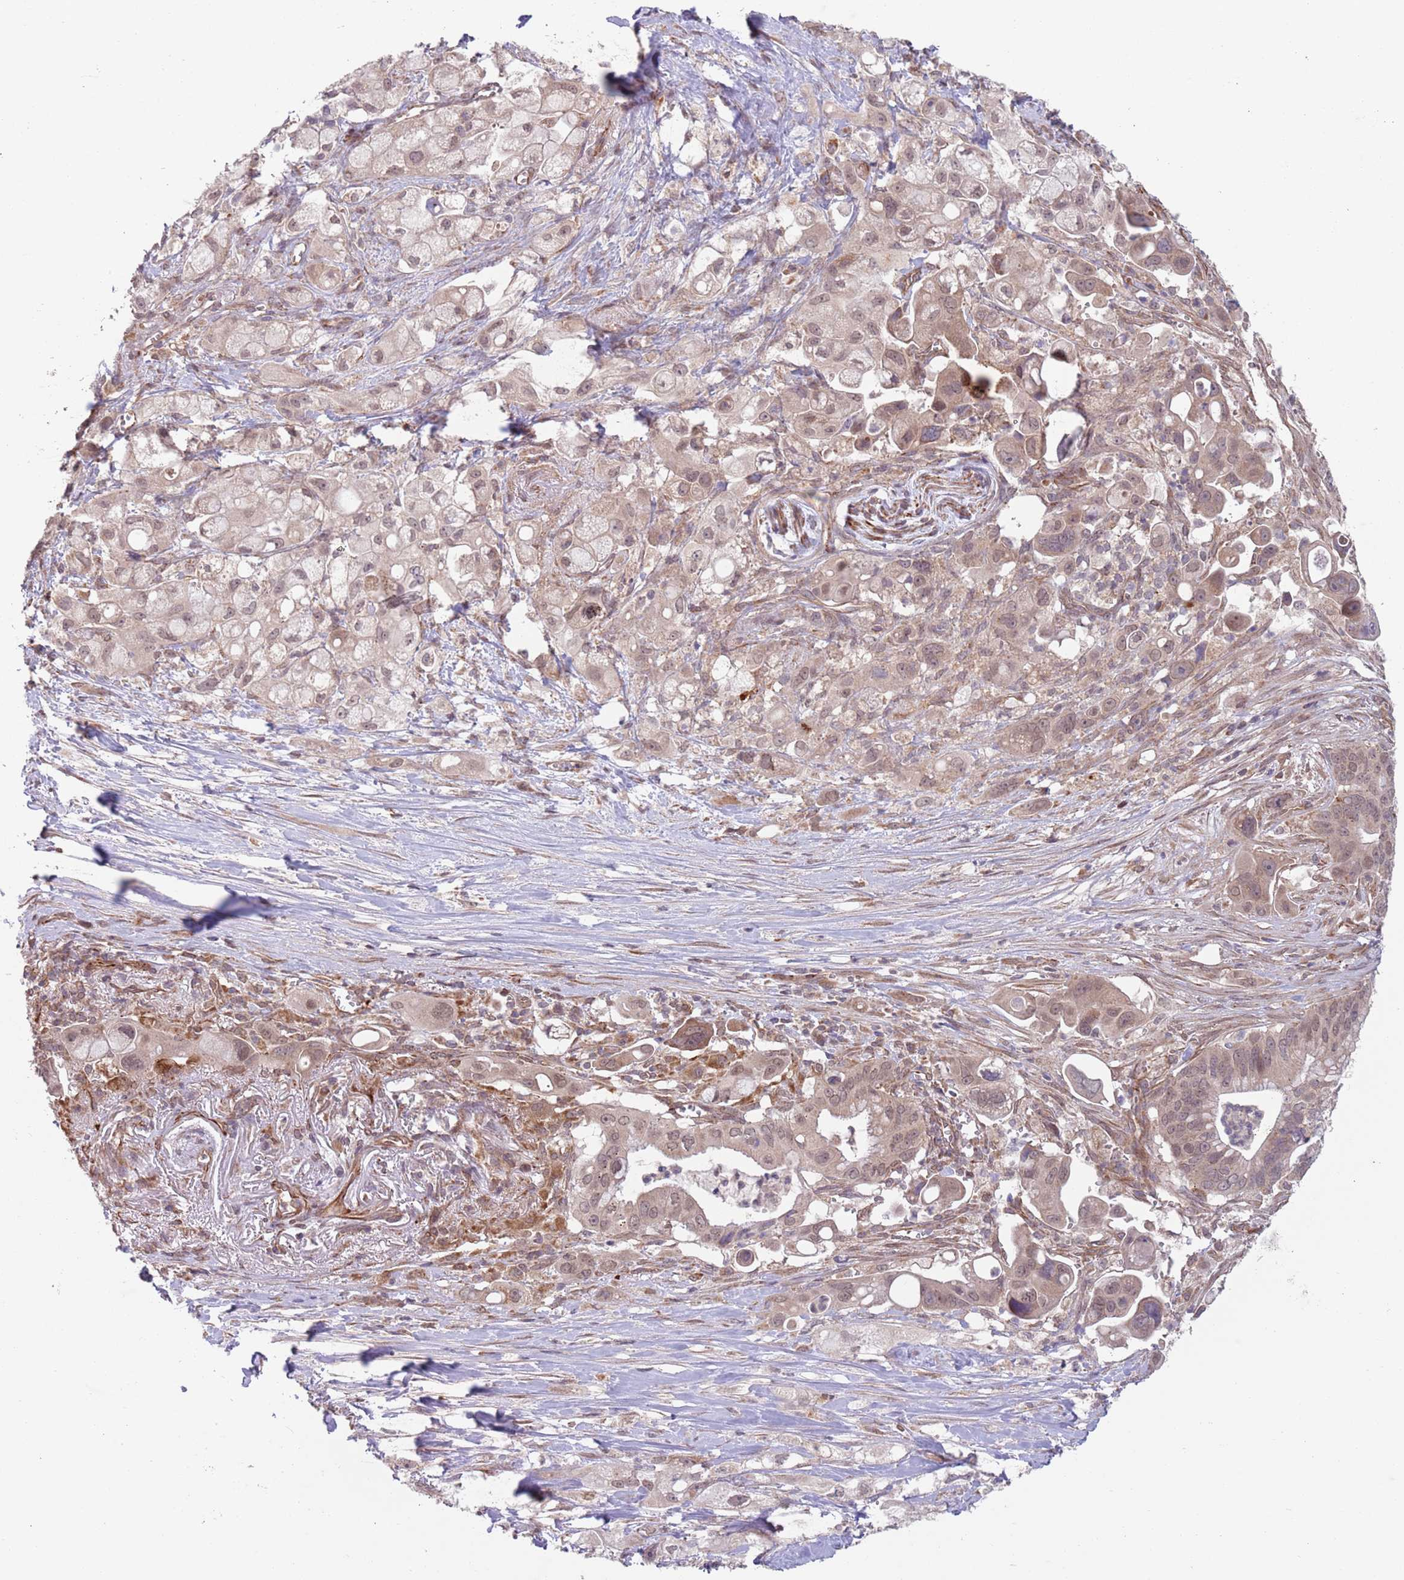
{"staining": {"intensity": "weak", "quantity": ">75%", "location": "nuclear"}, "tissue": "pancreatic cancer", "cell_type": "Tumor cells", "image_type": "cancer", "snomed": [{"axis": "morphology", "description": "Adenocarcinoma, NOS"}, {"axis": "topography", "description": "Pancreas"}], "caption": "Pancreatic cancer tissue displays weak nuclear expression in approximately >75% of tumor cells, visualized by immunohistochemistry. The staining was performed using DAB to visualize the protein expression in brown, while the nuclei were stained in blue with hematoxylin (Magnification: 20x).", "gene": "CHD9", "patient": {"sex": "male", "age": 68}}